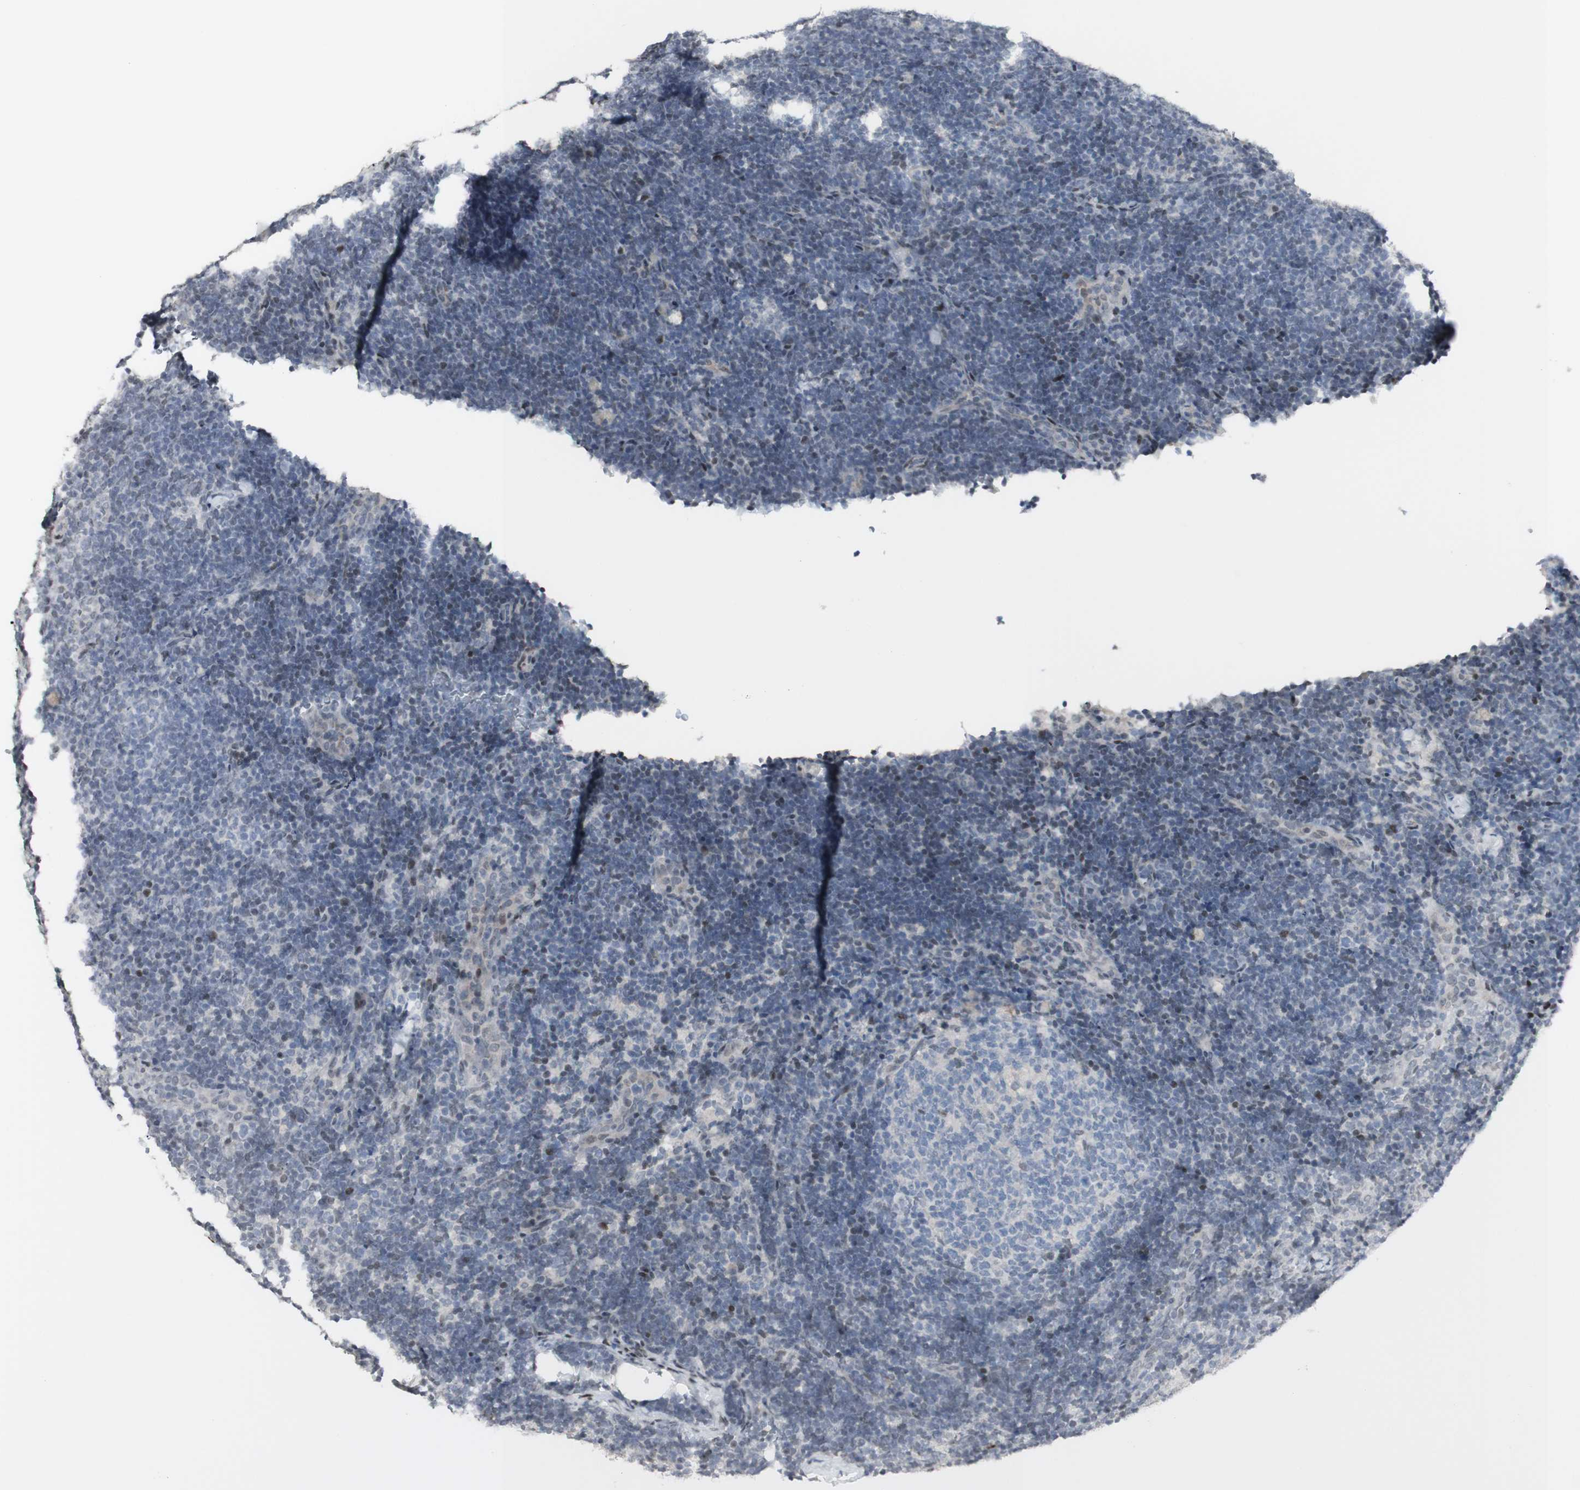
{"staining": {"intensity": "negative", "quantity": "none", "location": "none"}, "tissue": "lymph node", "cell_type": "Germinal center cells", "image_type": "normal", "snomed": [{"axis": "morphology", "description": "Normal tissue, NOS"}, {"axis": "topography", "description": "Lymph node"}], "caption": "An IHC micrograph of normal lymph node is shown. There is no staining in germinal center cells of lymph node. (DAB IHC, high magnification).", "gene": "C1orf116", "patient": {"sex": "female", "age": 14}}